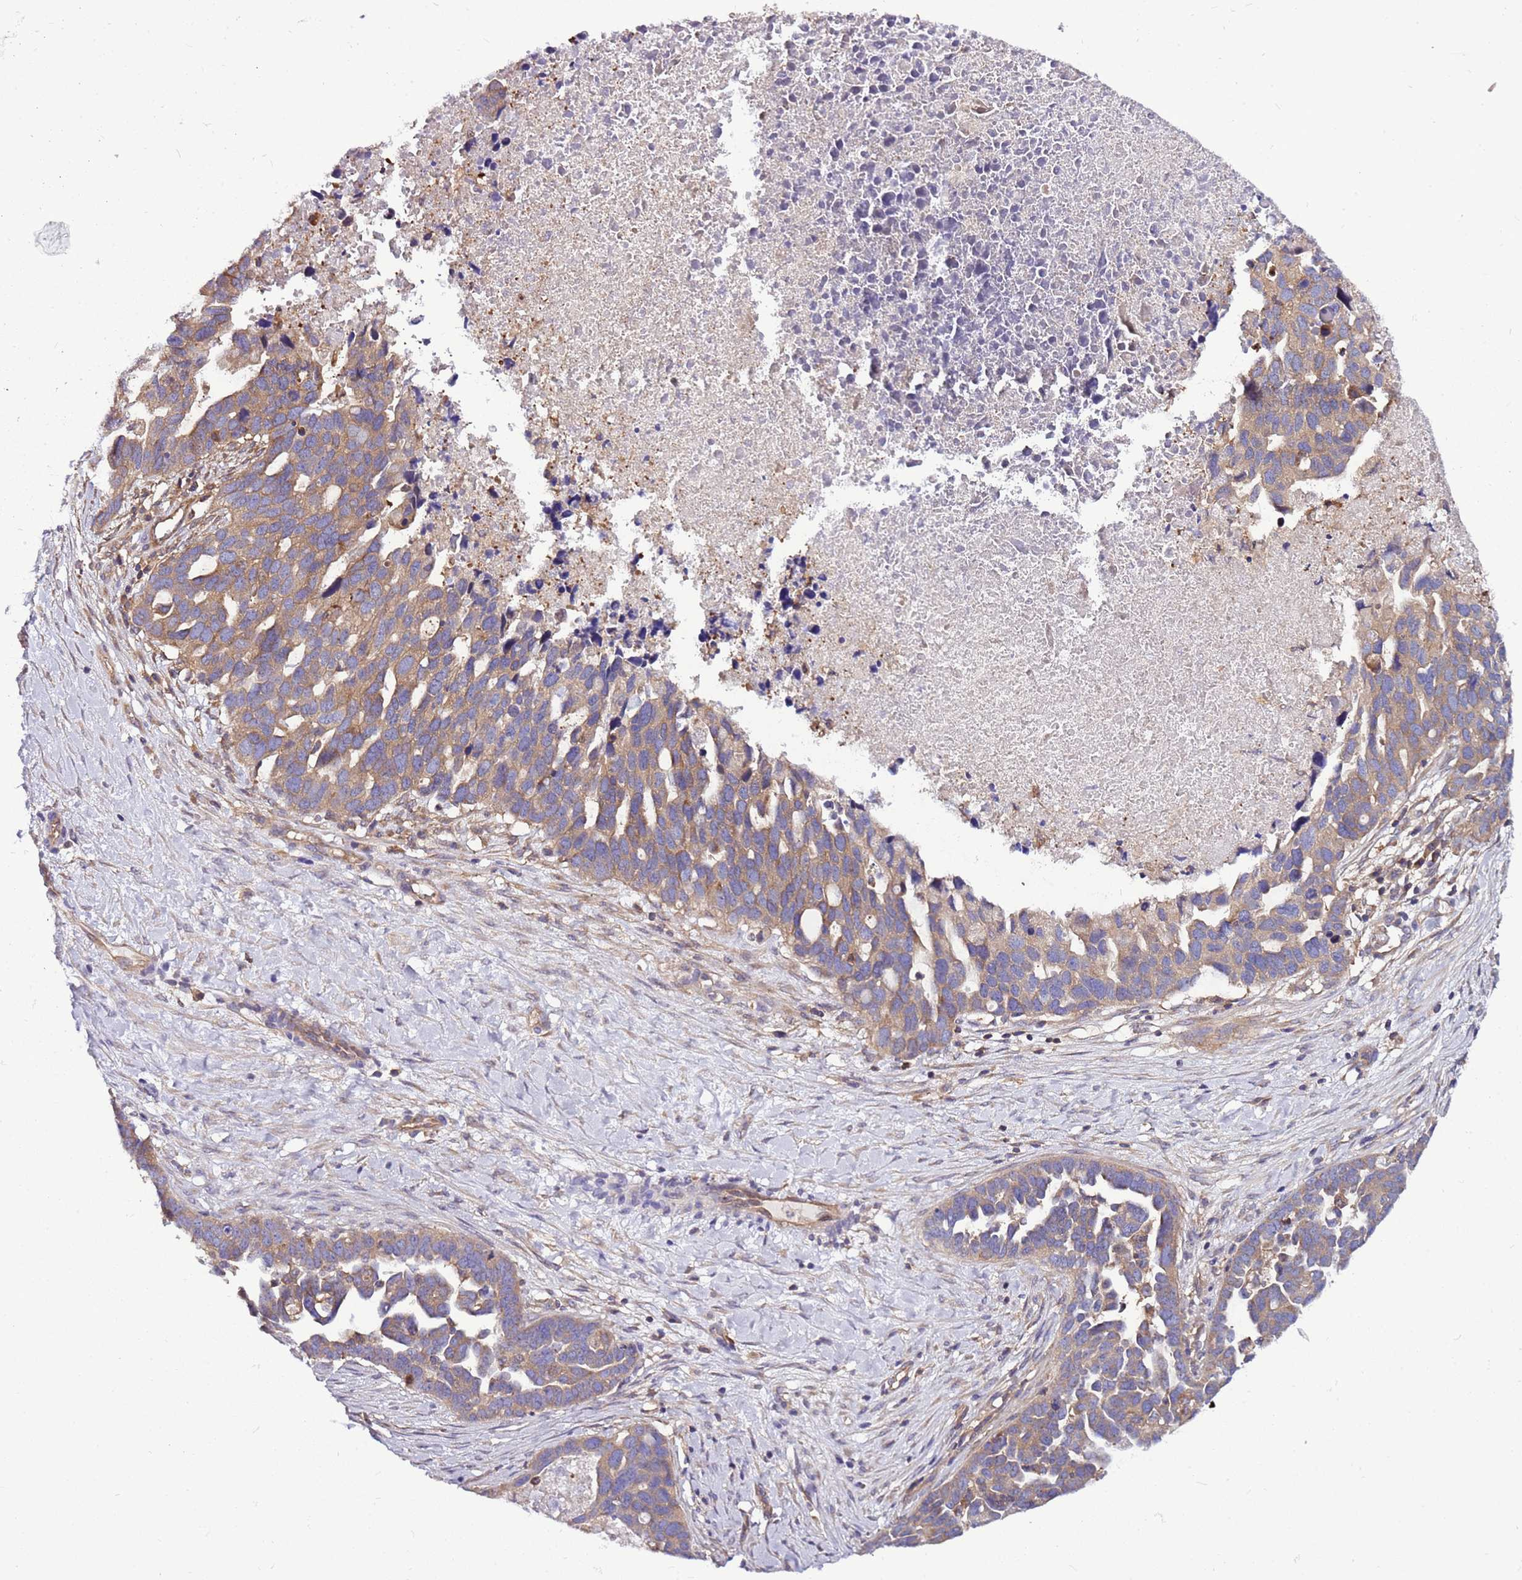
{"staining": {"intensity": "moderate", "quantity": ">75%", "location": "cytoplasmic/membranous"}, "tissue": "ovarian cancer", "cell_type": "Tumor cells", "image_type": "cancer", "snomed": [{"axis": "morphology", "description": "Cystadenocarcinoma, serous, NOS"}, {"axis": "topography", "description": "Ovary"}], "caption": "Immunohistochemistry micrograph of neoplastic tissue: serous cystadenocarcinoma (ovarian) stained using immunohistochemistry (IHC) demonstrates medium levels of moderate protein expression localized specifically in the cytoplasmic/membranous of tumor cells, appearing as a cytoplasmic/membranous brown color.", "gene": "ATXN2L", "patient": {"sex": "female", "age": 54}}